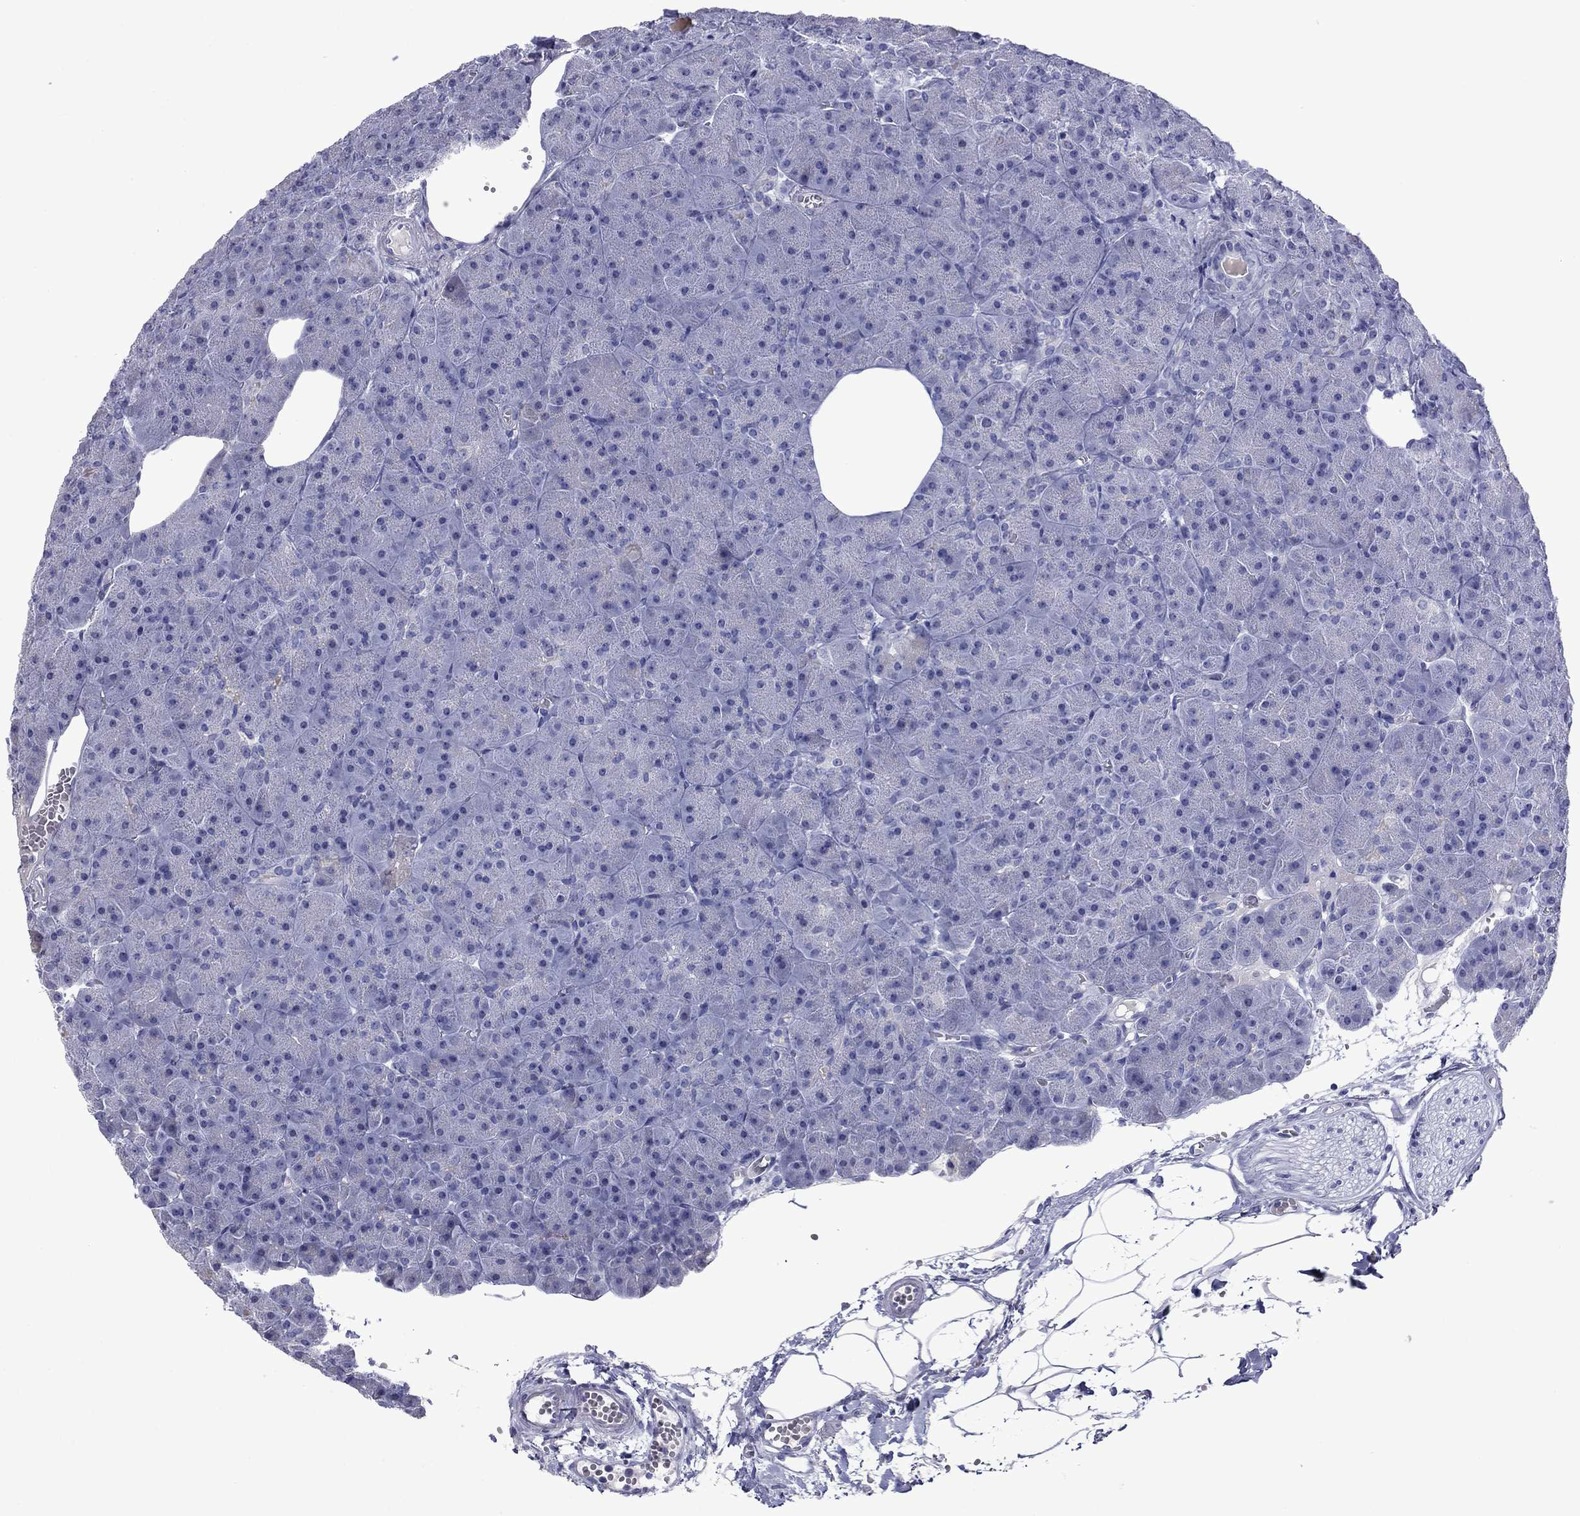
{"staining": {"intensity": "negative", "quantity": "none", "location": "none"}, "tissue": "pancreas", "cell_type": "Exocrine glandular cells", "image_type": "normal", "snomed": [{"axis": "morphology", "description": "Normal tissue, NOS"}, {"axis": "topography", "description": "Pancreas"}], "caption": "Protein analysis of normal pancreas shows no significant expression in exocrine glandular cells.", "gene": "PIWIL1", "patient": {"sex": "male", "age": 61}}